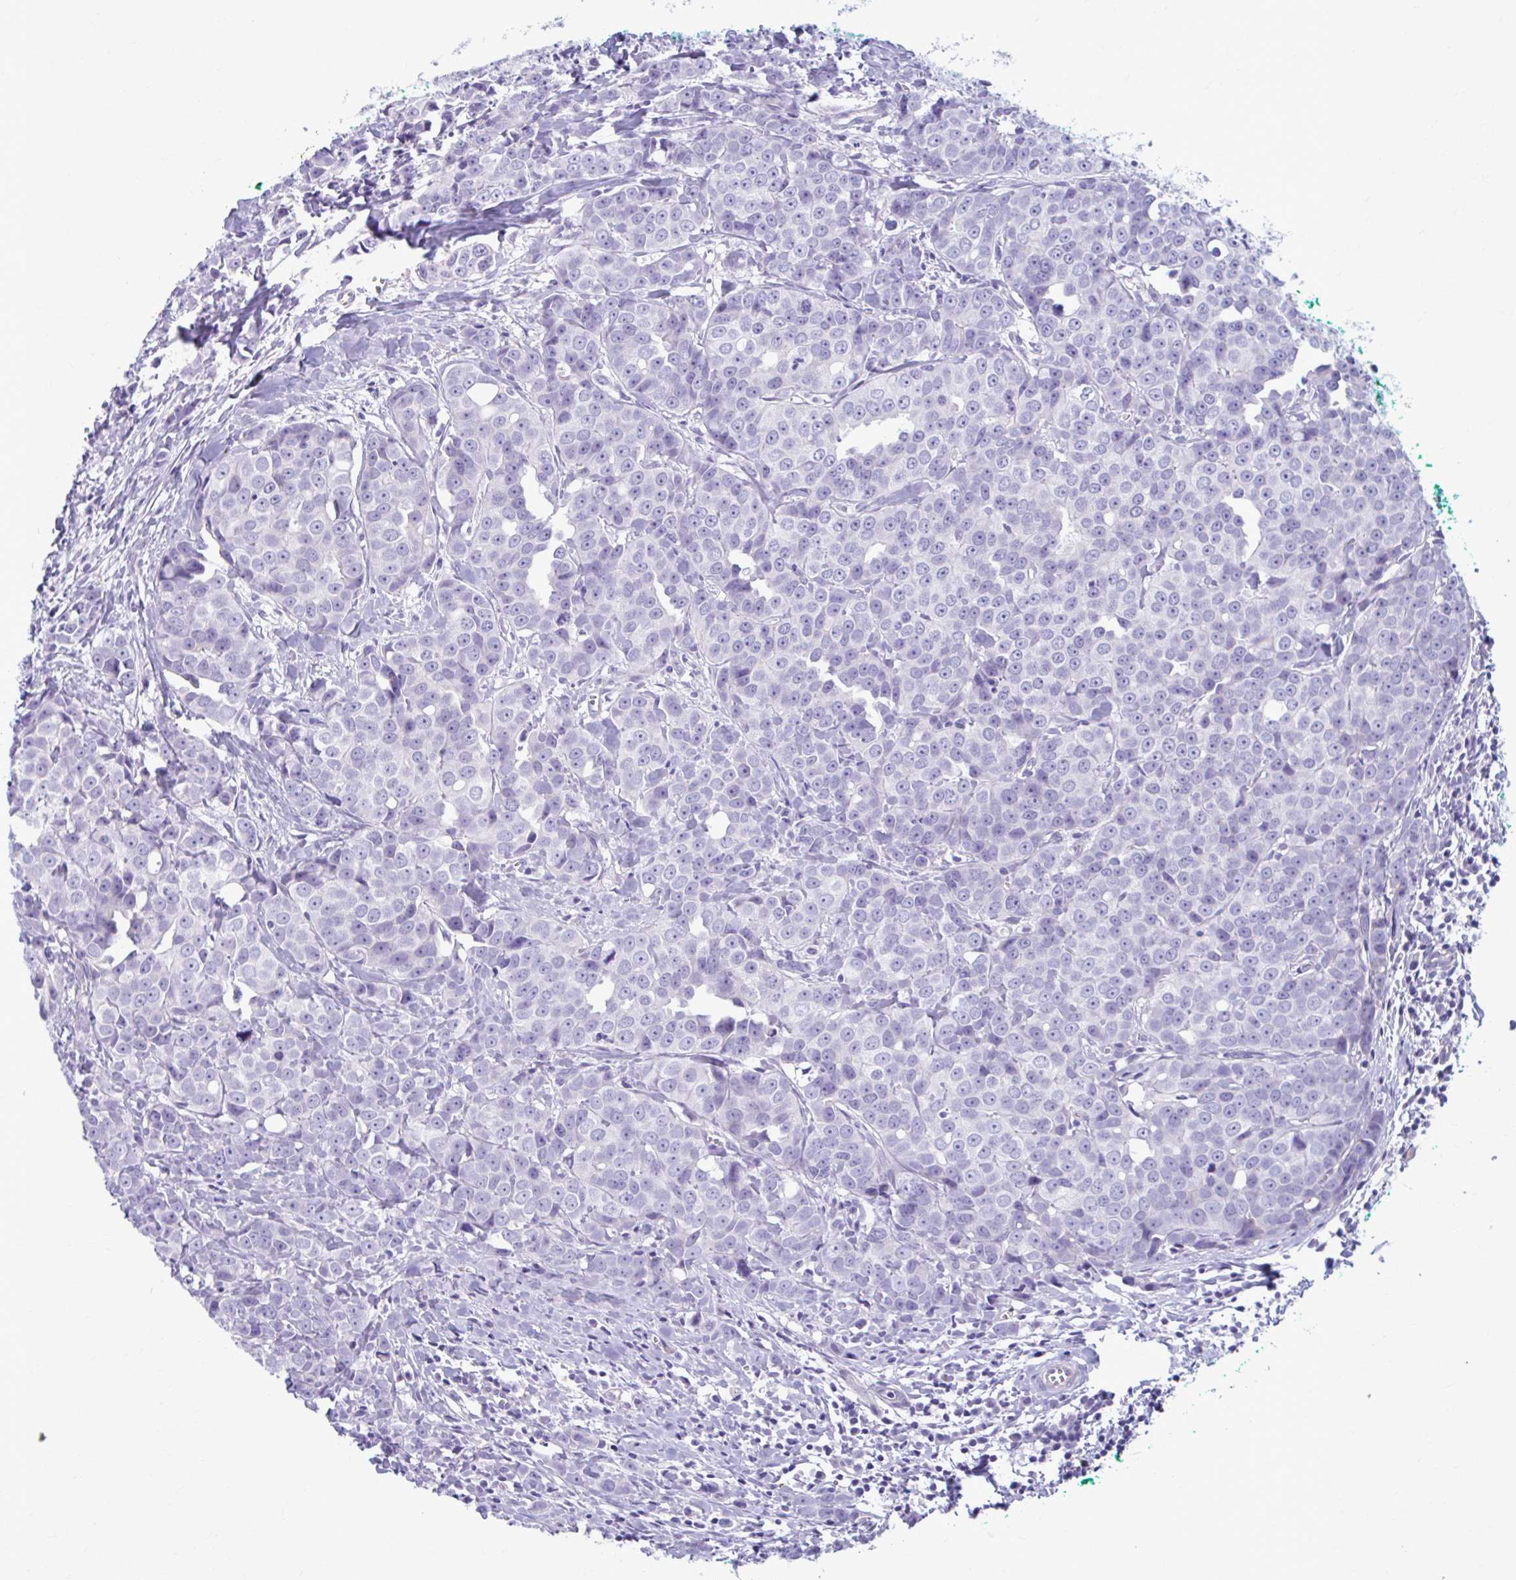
{"staining": {"intensity": "negative", "quantity": "none", "location": "none"}, "tissue": "breast cancer", "cell_type": "Tumor cells", "image_type": "cancer", "snomed": [{"axis": "morphology", "description": "Duct carcinoma"}, {"axis": "topography", "description": "Breast"}], "caption": "This micrograph is of invasive ductal carcinoma (breast) stained with immunohistochemistry (IHC) to label a protein in brown with the nuclei are counter-stained blue. There is no expression in tumor cells.", "gene": "C12orf71", "patient": {"sex": "female", "age": 80}}